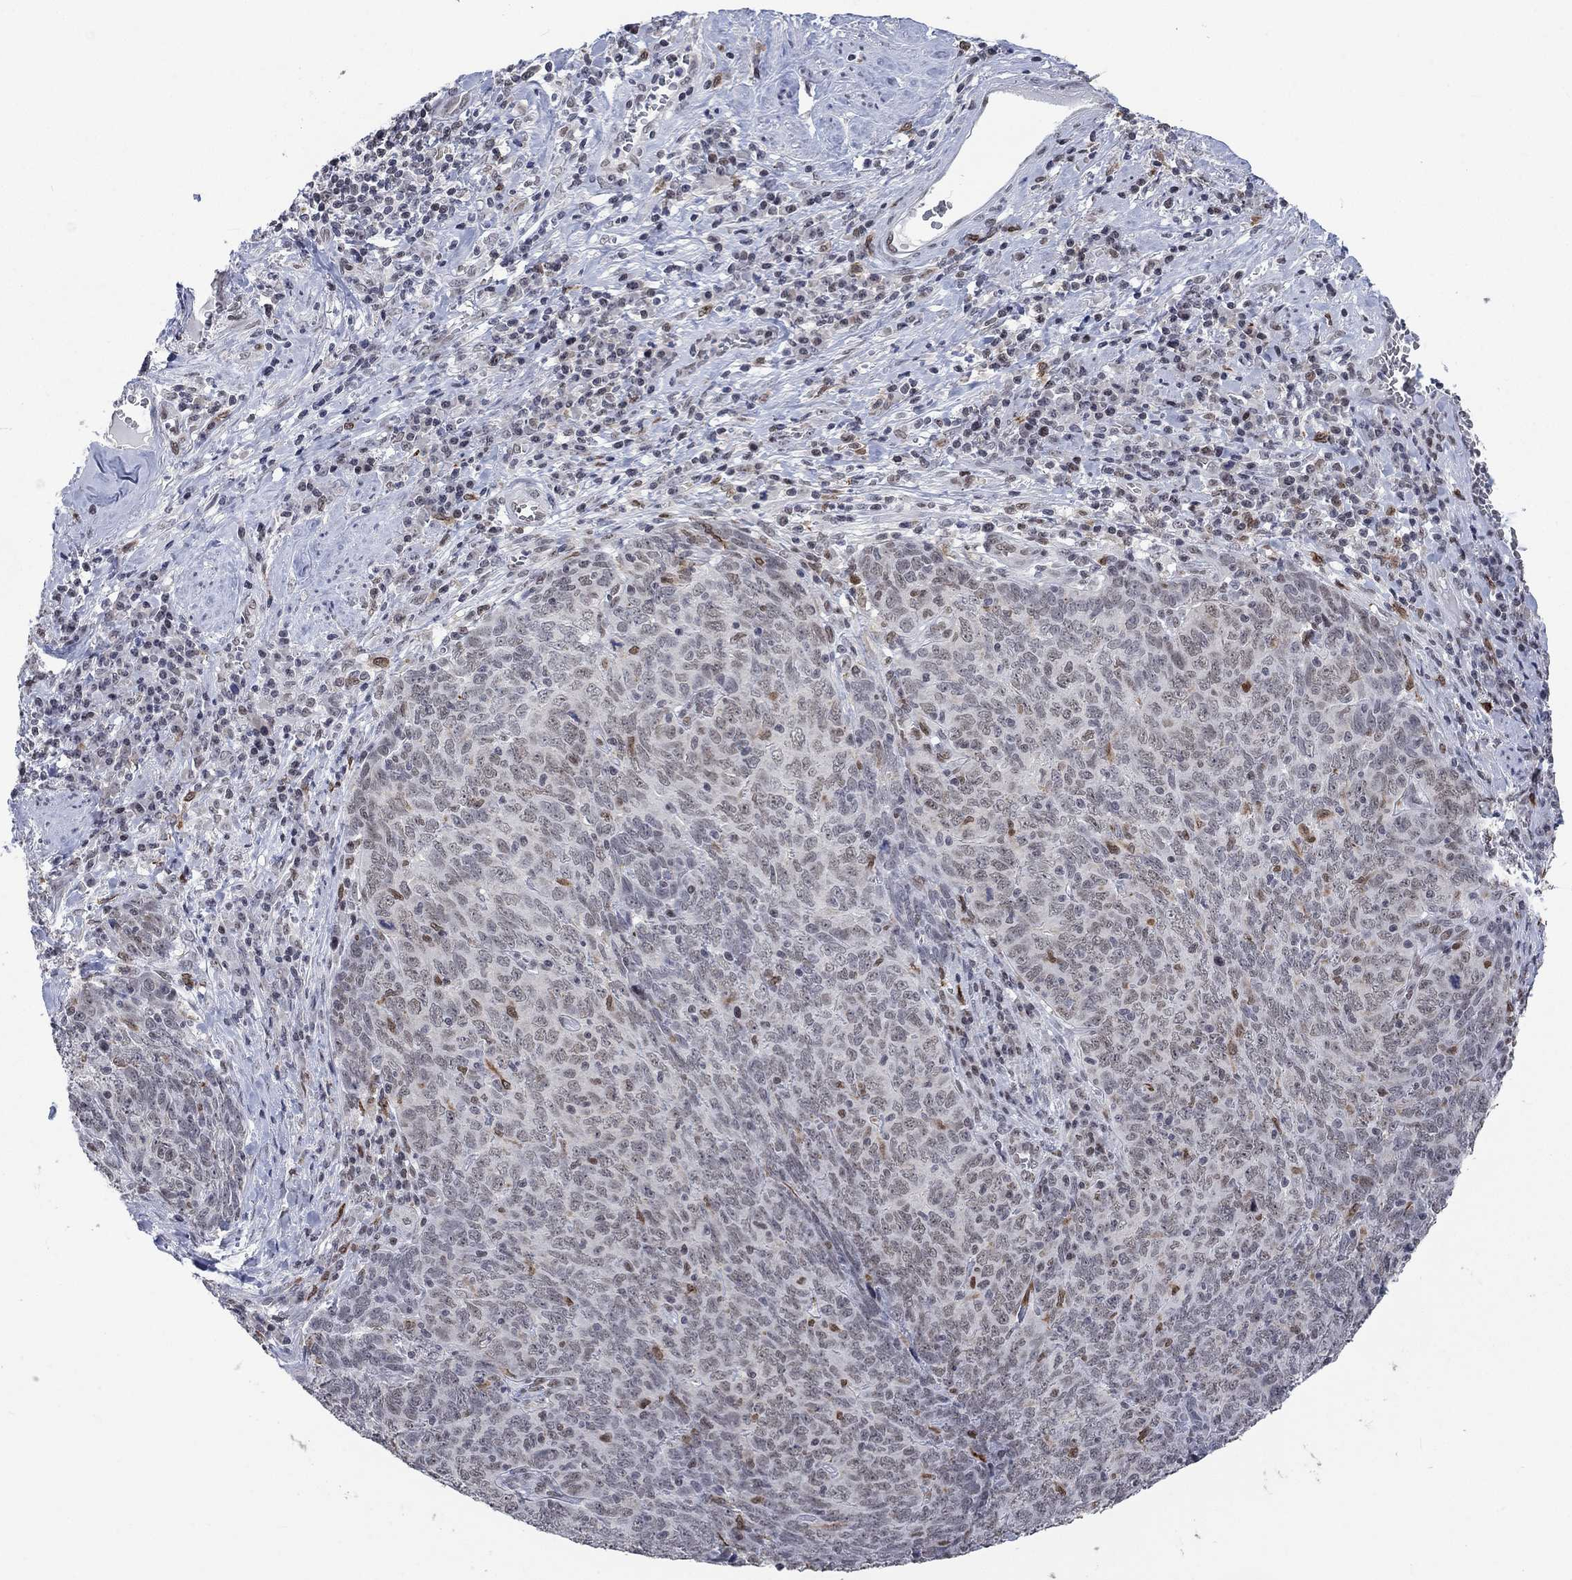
{"staining": {"intensity": "negative", "quantity": "none", "location": "none"}, "tissue": "skin cancer", "cell_type": "Tumor cells", "image_type": "cancer", "snomed": [{"axis": "morphology", "description": "Squamous cell carcinoma, NOS"}, {"axis": "topography", "description": "Skin"}, {"axis": "topography", "description": "Anal"}], "caption": "Immunohistochemistry (IHC) photomicrograph of human skin cancer stained for a protein (brown), which demonstrates no staining in tumor cells.", "gene": "HCFC1", "patient": {"sex": "female", "age": 51}}